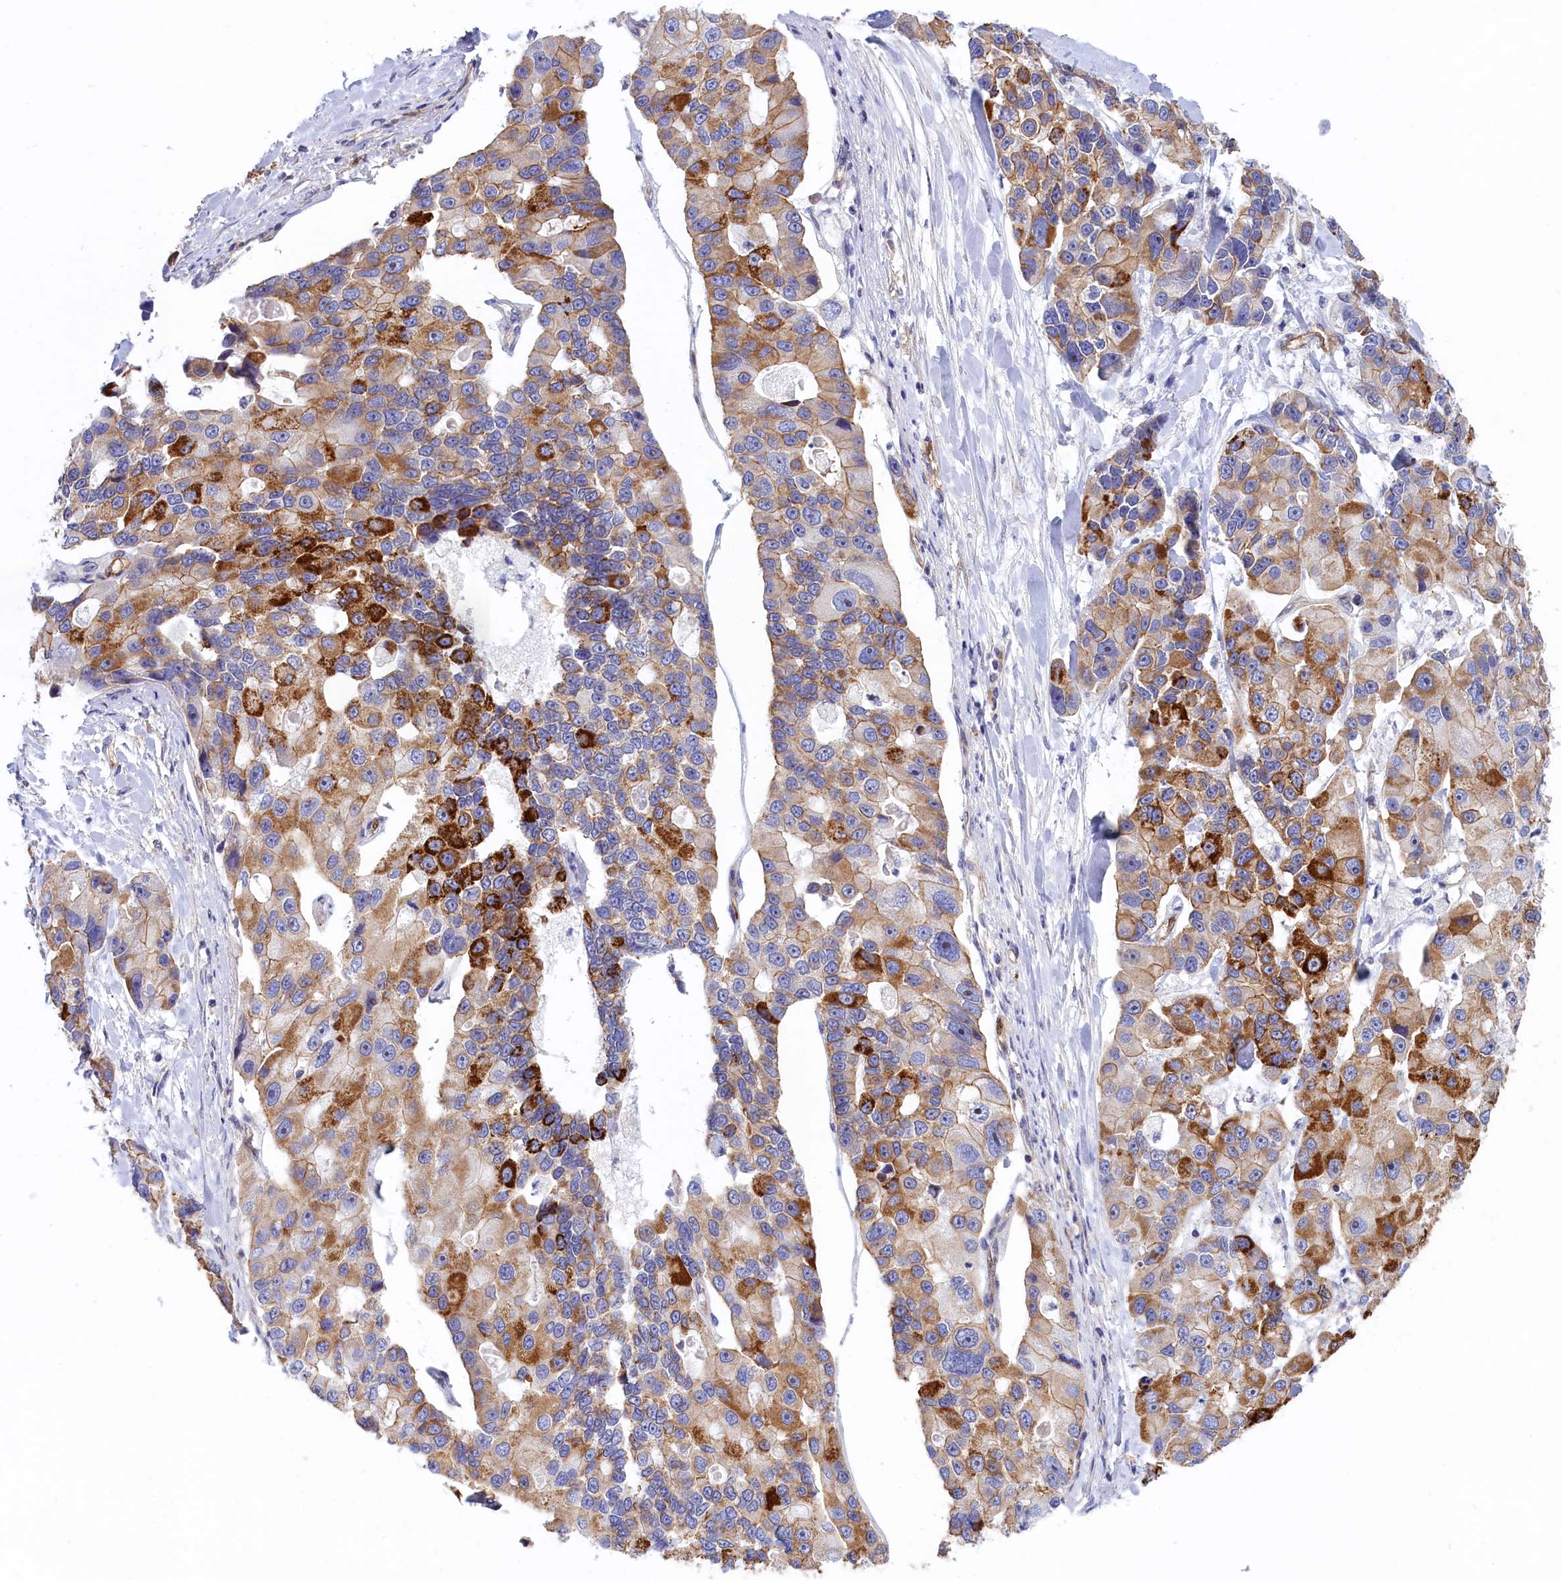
{"staining": {"intensity": "strong", "quantity": "<25%", "location": "cytoplasmic/membranous"}, "tissue": "lung cancer", "cell_type": "Tumor cells", "image_type": "cancer", "snomed": [{"axis": "morphology", "description": "Adenocarcinoma, NOS"}, {"axis": "topography", "description": "Lung"}], "caption": "The immunohistochemical stain labels strong cytoplasmic/membranous staining in tumor cells of adenocarcinoma (lung) tissue. Using DAB (3,3'-diaminobenzidine) (brown) and hematoxylin (blue) stains, captured at high magnification using brightfield microscopy.", "gene": "ABCC12", "patient": {"sex": "female", "age": 54}}